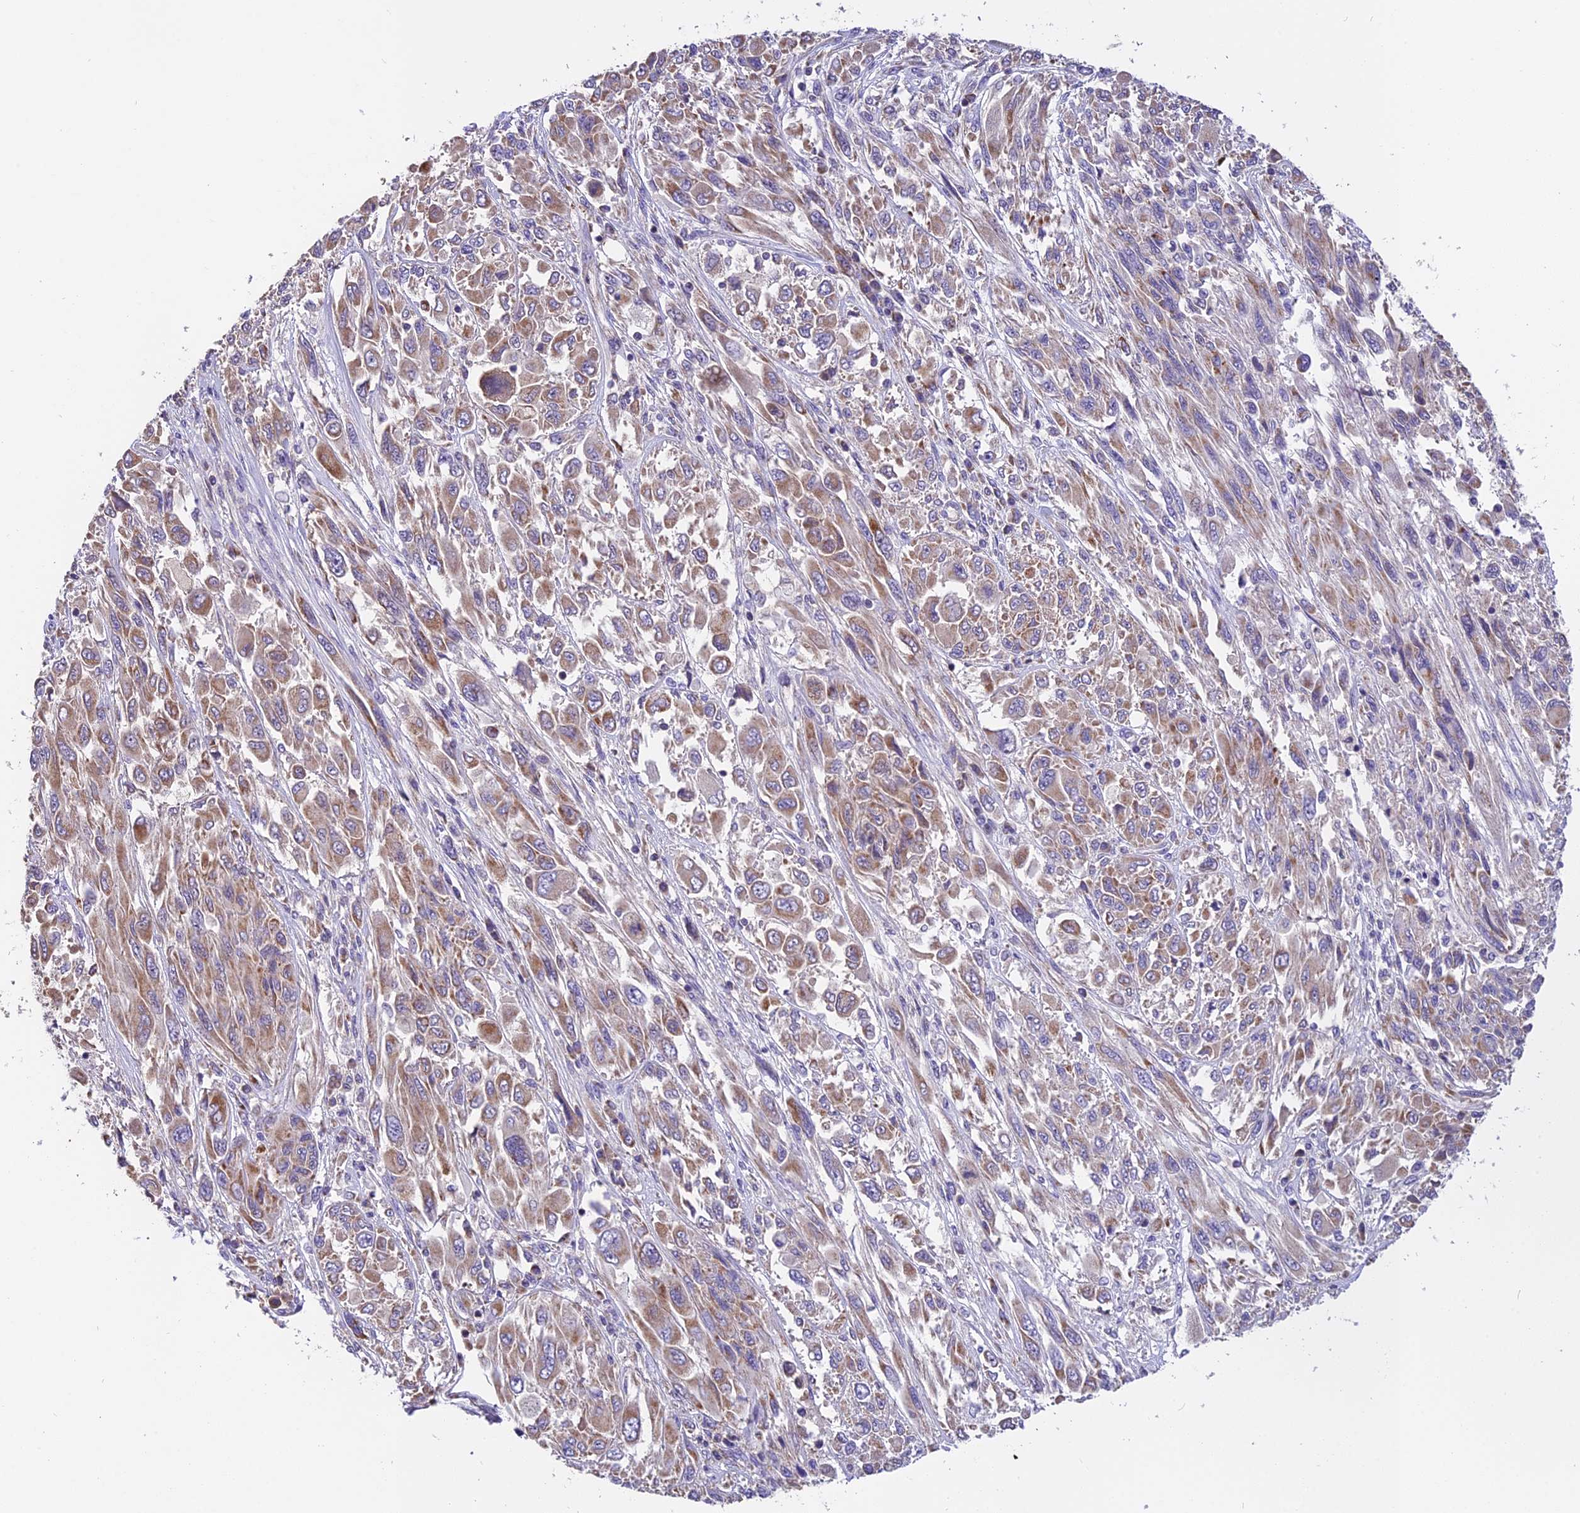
{"staining": {"intensity": "weak", "quantity": ">75%", "location": "cytoplasmic/membranous"}, "tissue": "melanoma", "cell_type": "Tumor cells", "image_type": "cancer", "snomed": [{"axis": "morphology", "description": "Malignant melanoma, NOS"}, {"axis": "topography", "description": "Skin"}], "caption": "The immunohistochemical stain labels weak cytoplasmic/membranous staining in tumor cells of melanoma tissue. The staining was performed using DAB, with brown indicating positive protein expression. Nuclei are stained blue with hematoxylin.", "gene": "MGME1", "patient": {"sex": "female", "age": 91}}